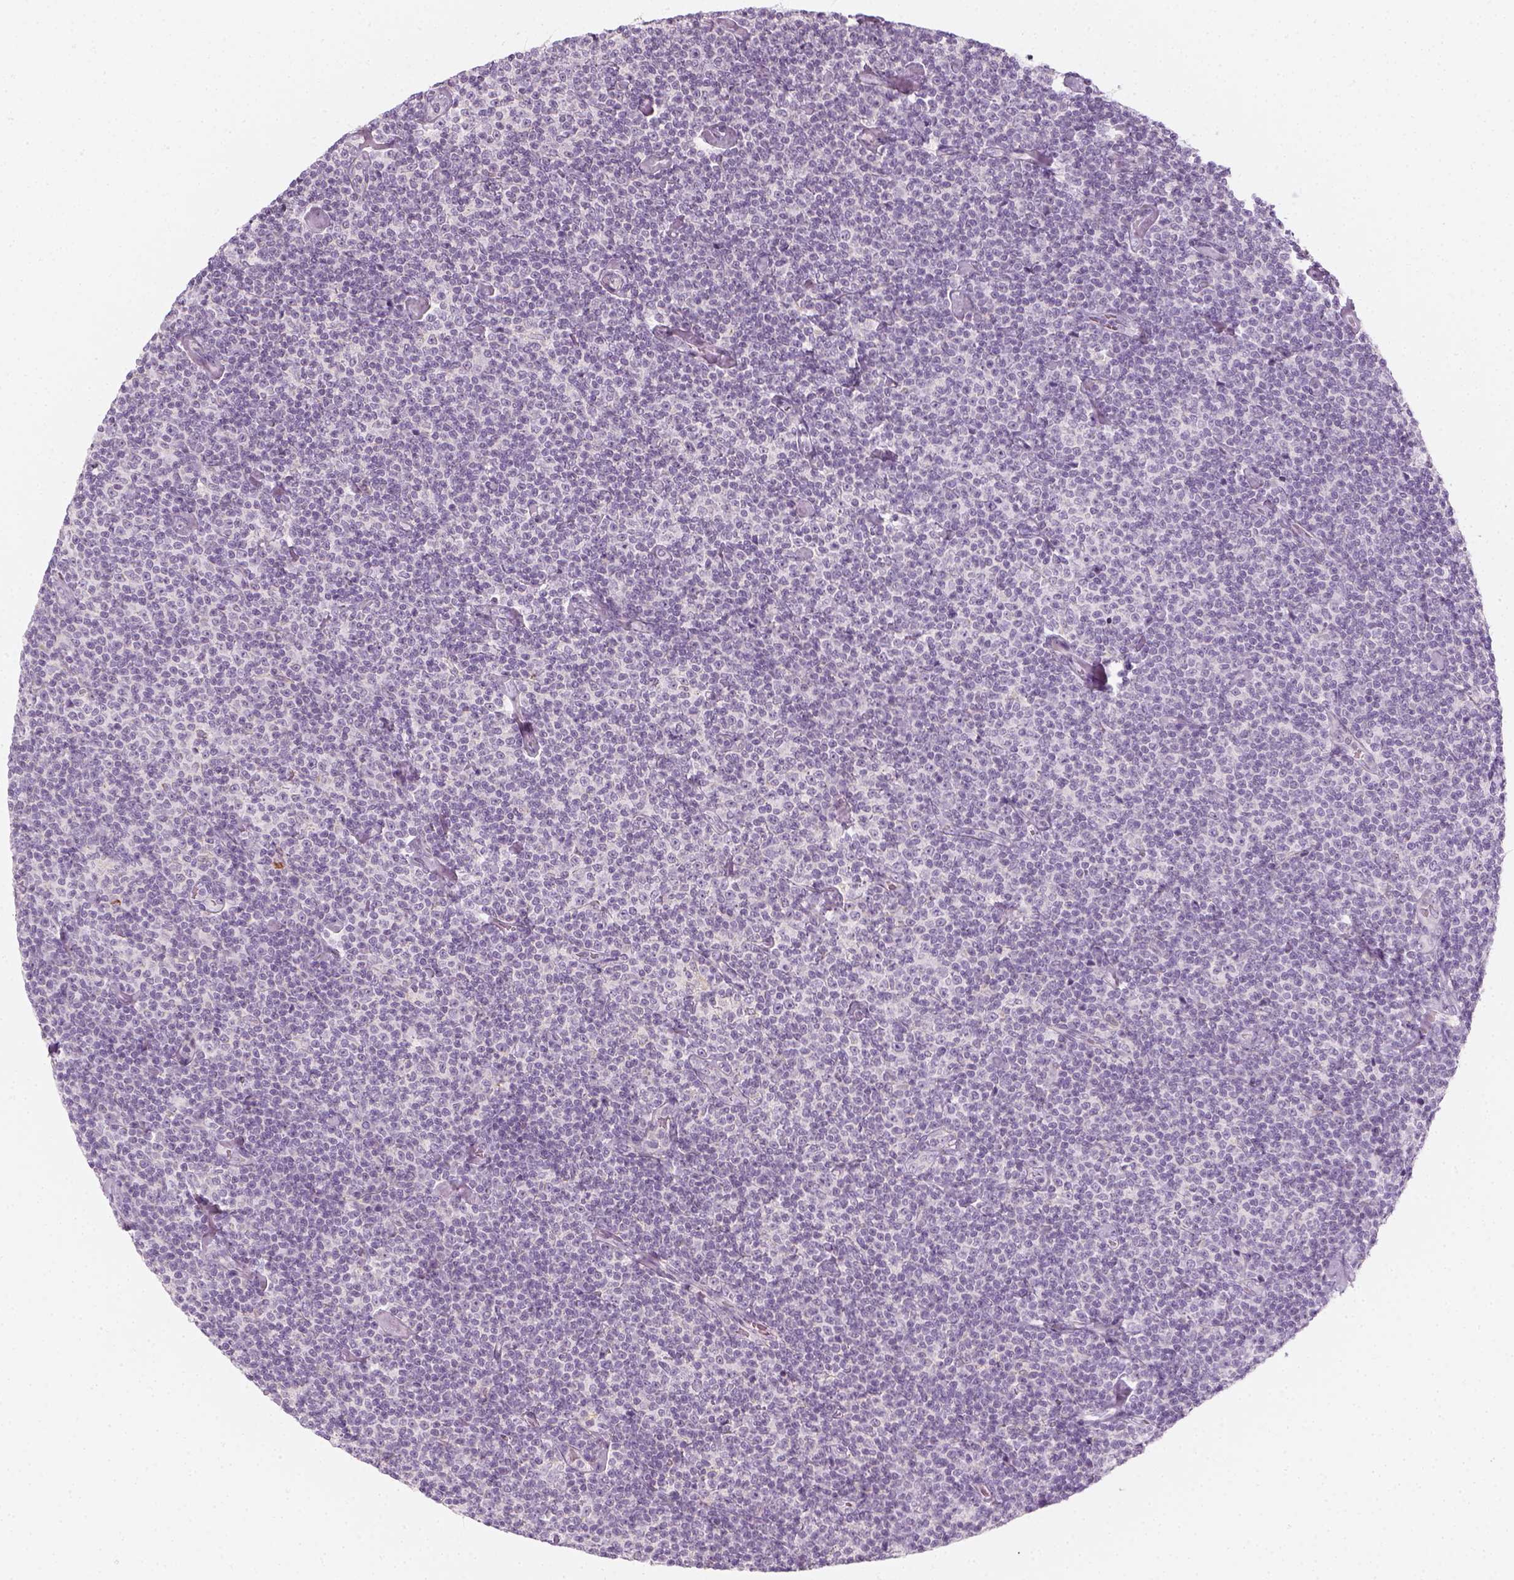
{"staining": {"intensity": "negative", "quantity": "none", "location": "none"}, "tissue": "lymphoma", "cell_type": "Tumor cells", "image_type": "cancer", "snomed": [{"axis": "morphology", "description": "Malignant lymphoma, non-Hodgkin's type, Low grade"}, {"axis": "topography", "description": "Lymph node"}], "caption": "Immunohistochemistry (IHC) of low-grade malignant lymphoma, non-Hodgkin's type demonstrates no staining in tumor cells.", "gene": "PRAME", "patient": {"sex": "male", "age": 81}}